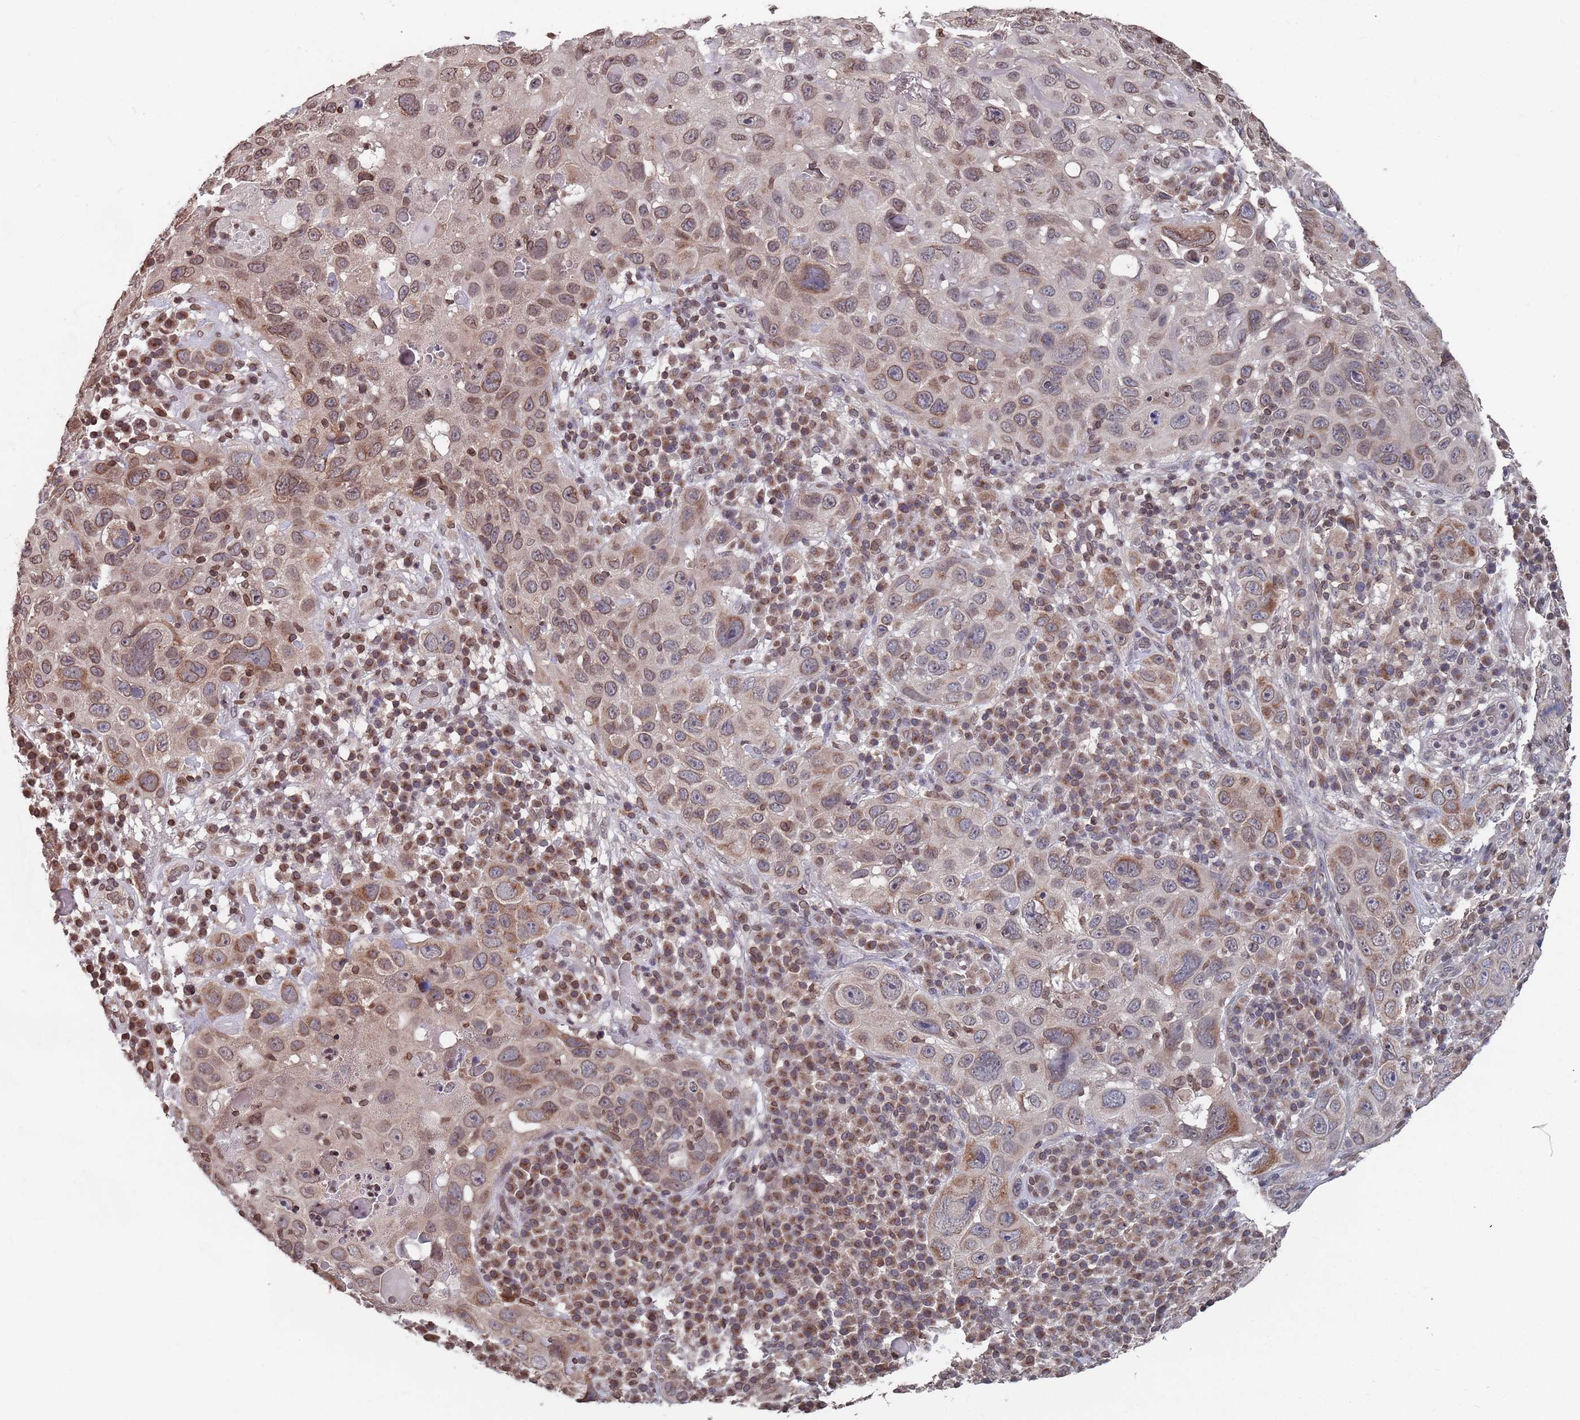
{"staining": {"intensity": "moderate", "quantity": ">75%", "location": "cytoplasmic/membranous,nuclear"}, "tissue": "skin cancer", "cell_type": "Tumor cells", "image_type": "cancer", "snomed": [{"axis": "morphology", "description": "Squamous cell carcinoma in situ, NOS"}, {"axis": "morphology", "description": "Squamous cell carcinoma, NOS"}, {"axis": "topography", "description": "Skin"}], "caption": "Immunohistochemistry photomicrograph of neoplastic tissue: skin squamous cell carcinoma in situ stained using immunohistochemistry shows medium levels of moderate protein expression localized specifically in the cytoplasmic/membranous and nuclear of tumor cells, appearing as a cytoplasmic/membranous and nuclear brown color.", "gene": "SDHAF3", "patient": {"sex": "male", "age": 93}}